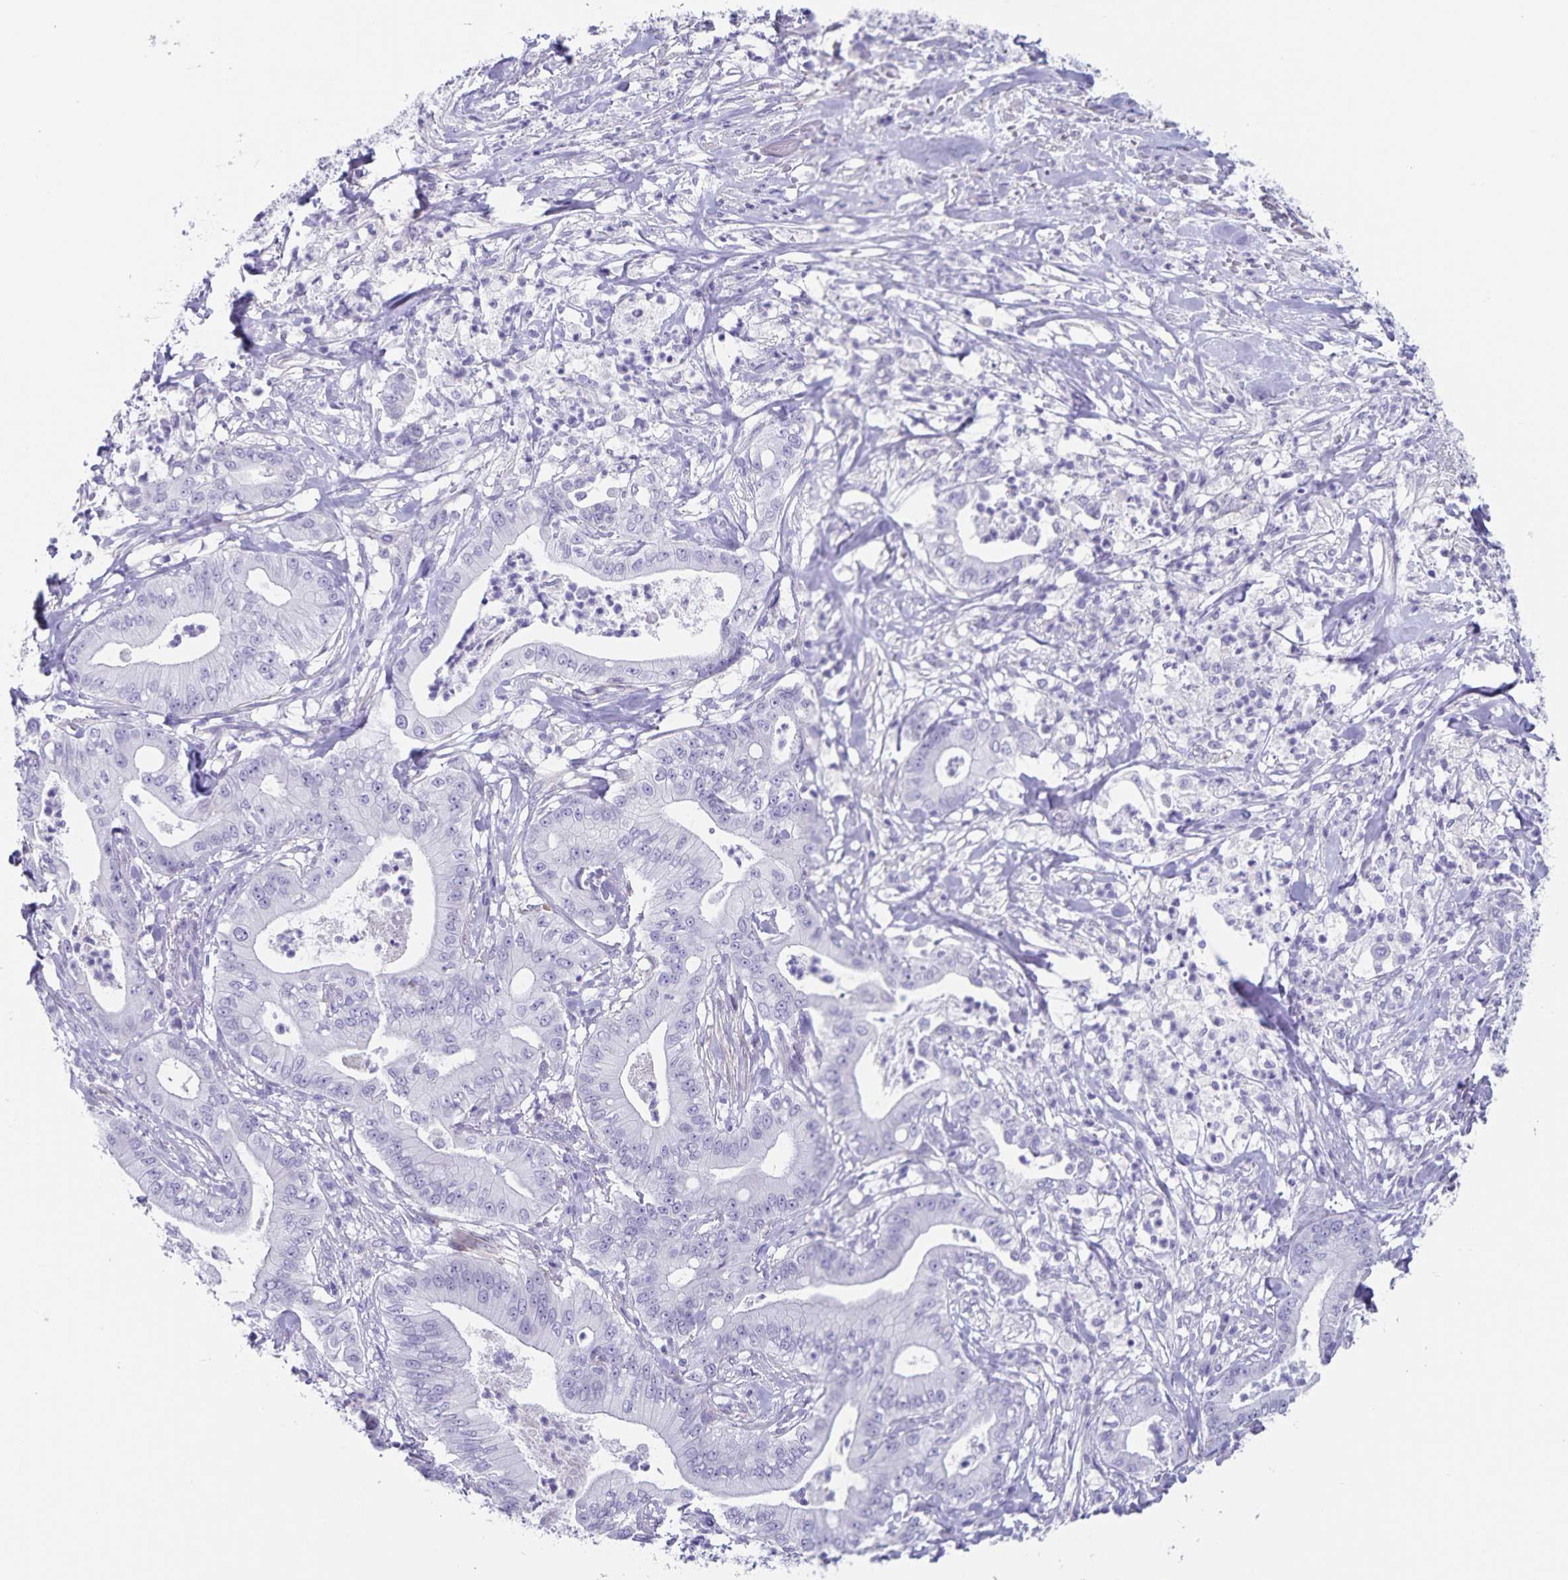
{"staining": {"intensity": "negative", "quantity": "none", "location": "none"}, "tissue": "pancreatic cancer", "cell_type": "Tumor cells", "image_type": "cancer", "snomed": [{"axis": "morphology", "description": "Adenocarcinoma, NOS"}, {"axis": "topography", "description": "Pancreas"}], "caption": "IHC micrograph of neoplastic tissue: pancreatic cancer (adenocarcinoma) stained with DAB demonstrates no significant protein expression in tumor cells.", "gene": "C11orf42", "patient": {"sex": "male", "age": 71}}